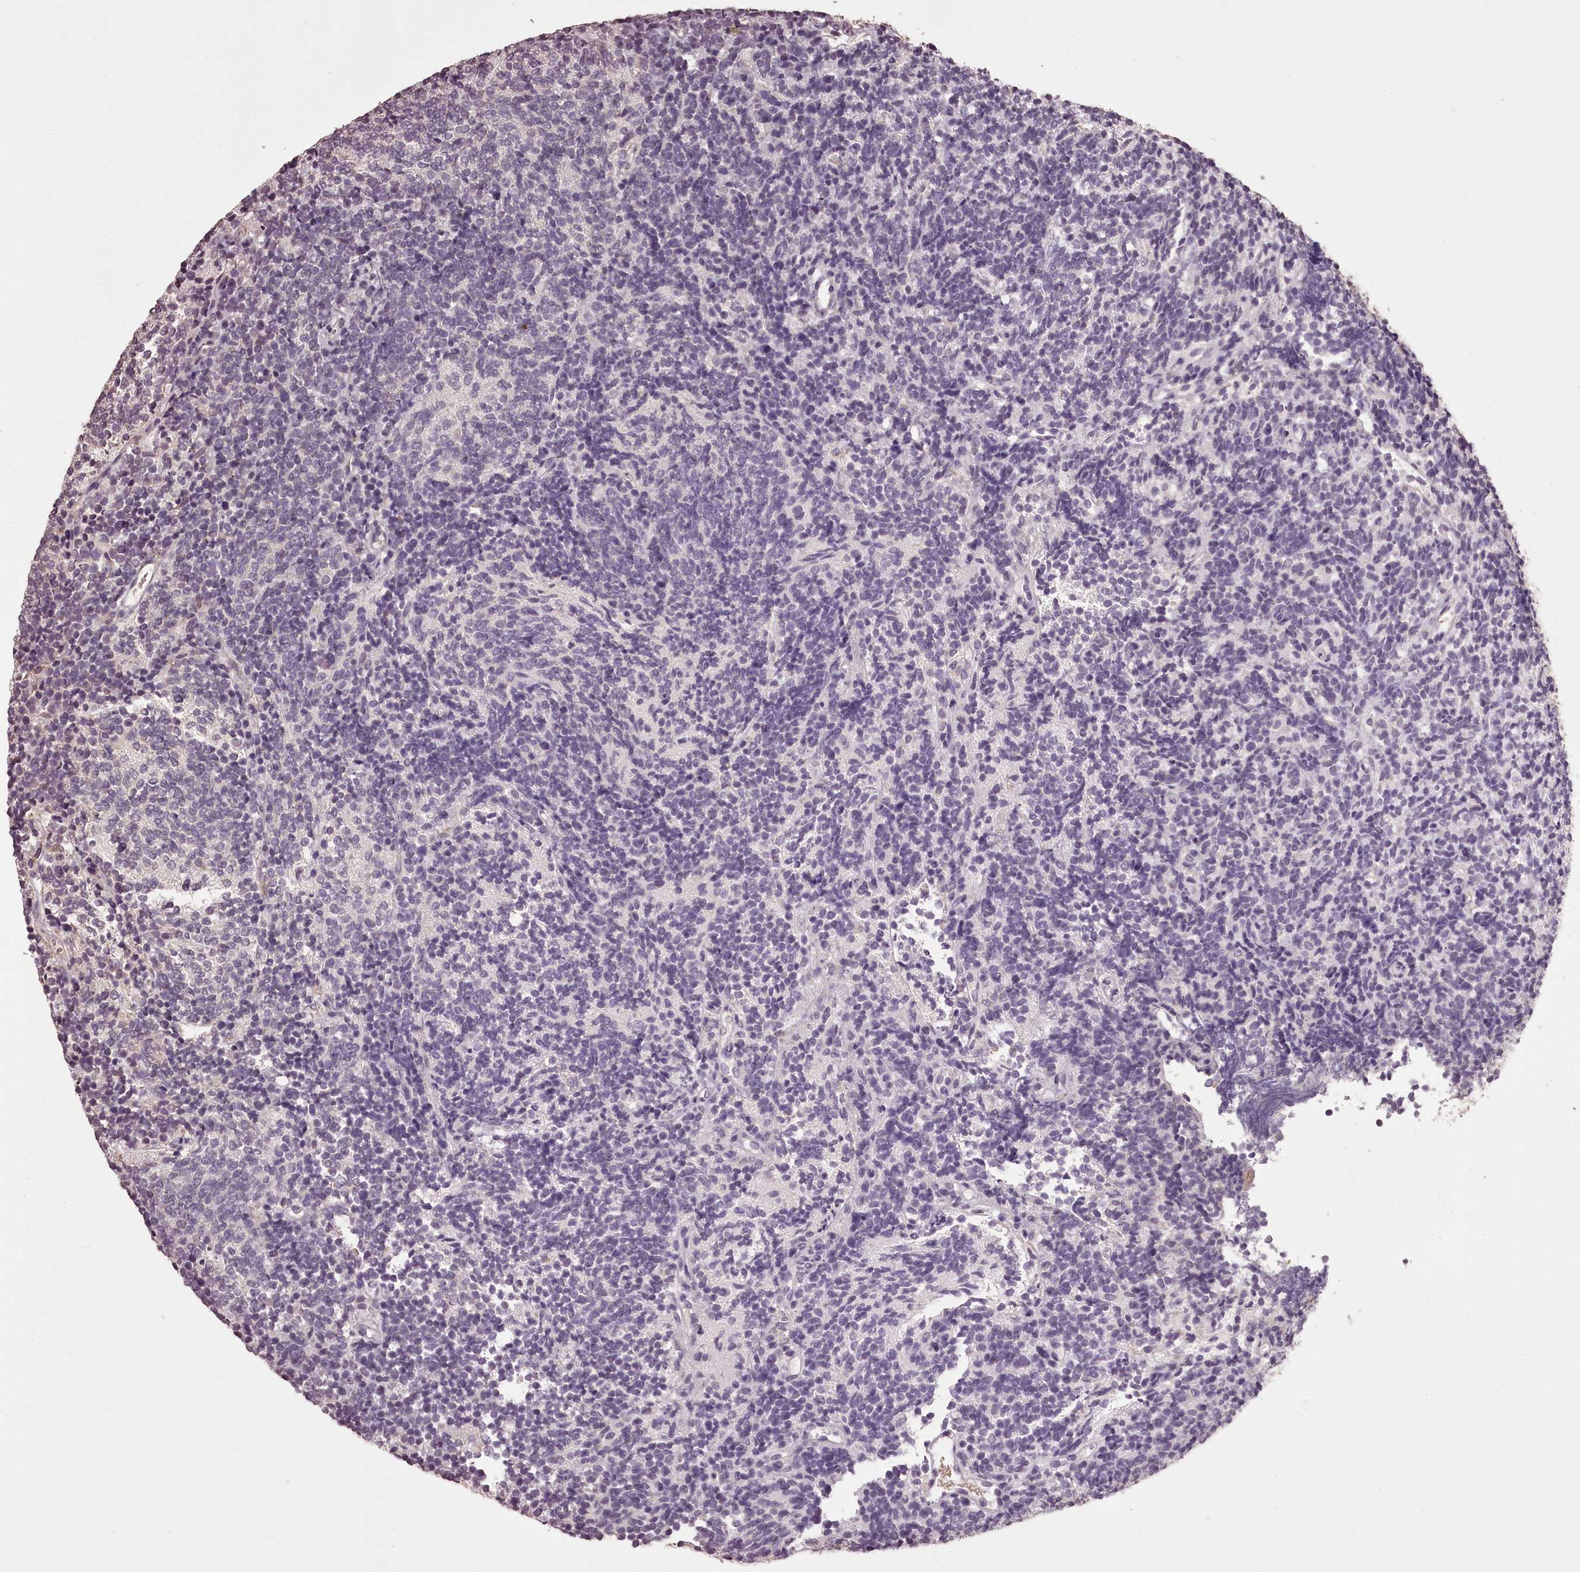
{"staining": {"intensity": "negative", "quantity": "none", "location": "none"}, "tissue": "glioma", "cell_type": "Tumor cells", "image_type": "cancer", "snomed": [{"axis": "morphology", "description": "Glioma, malignant, Low grade"}, {"axis": "topography", "description": "Brain"}], "caption": "Tumor cells are negative for protein expression in human malignant low-grade glioma.", "gene": "NPRL2", "patient": {"sex": "female", "age": 1}}